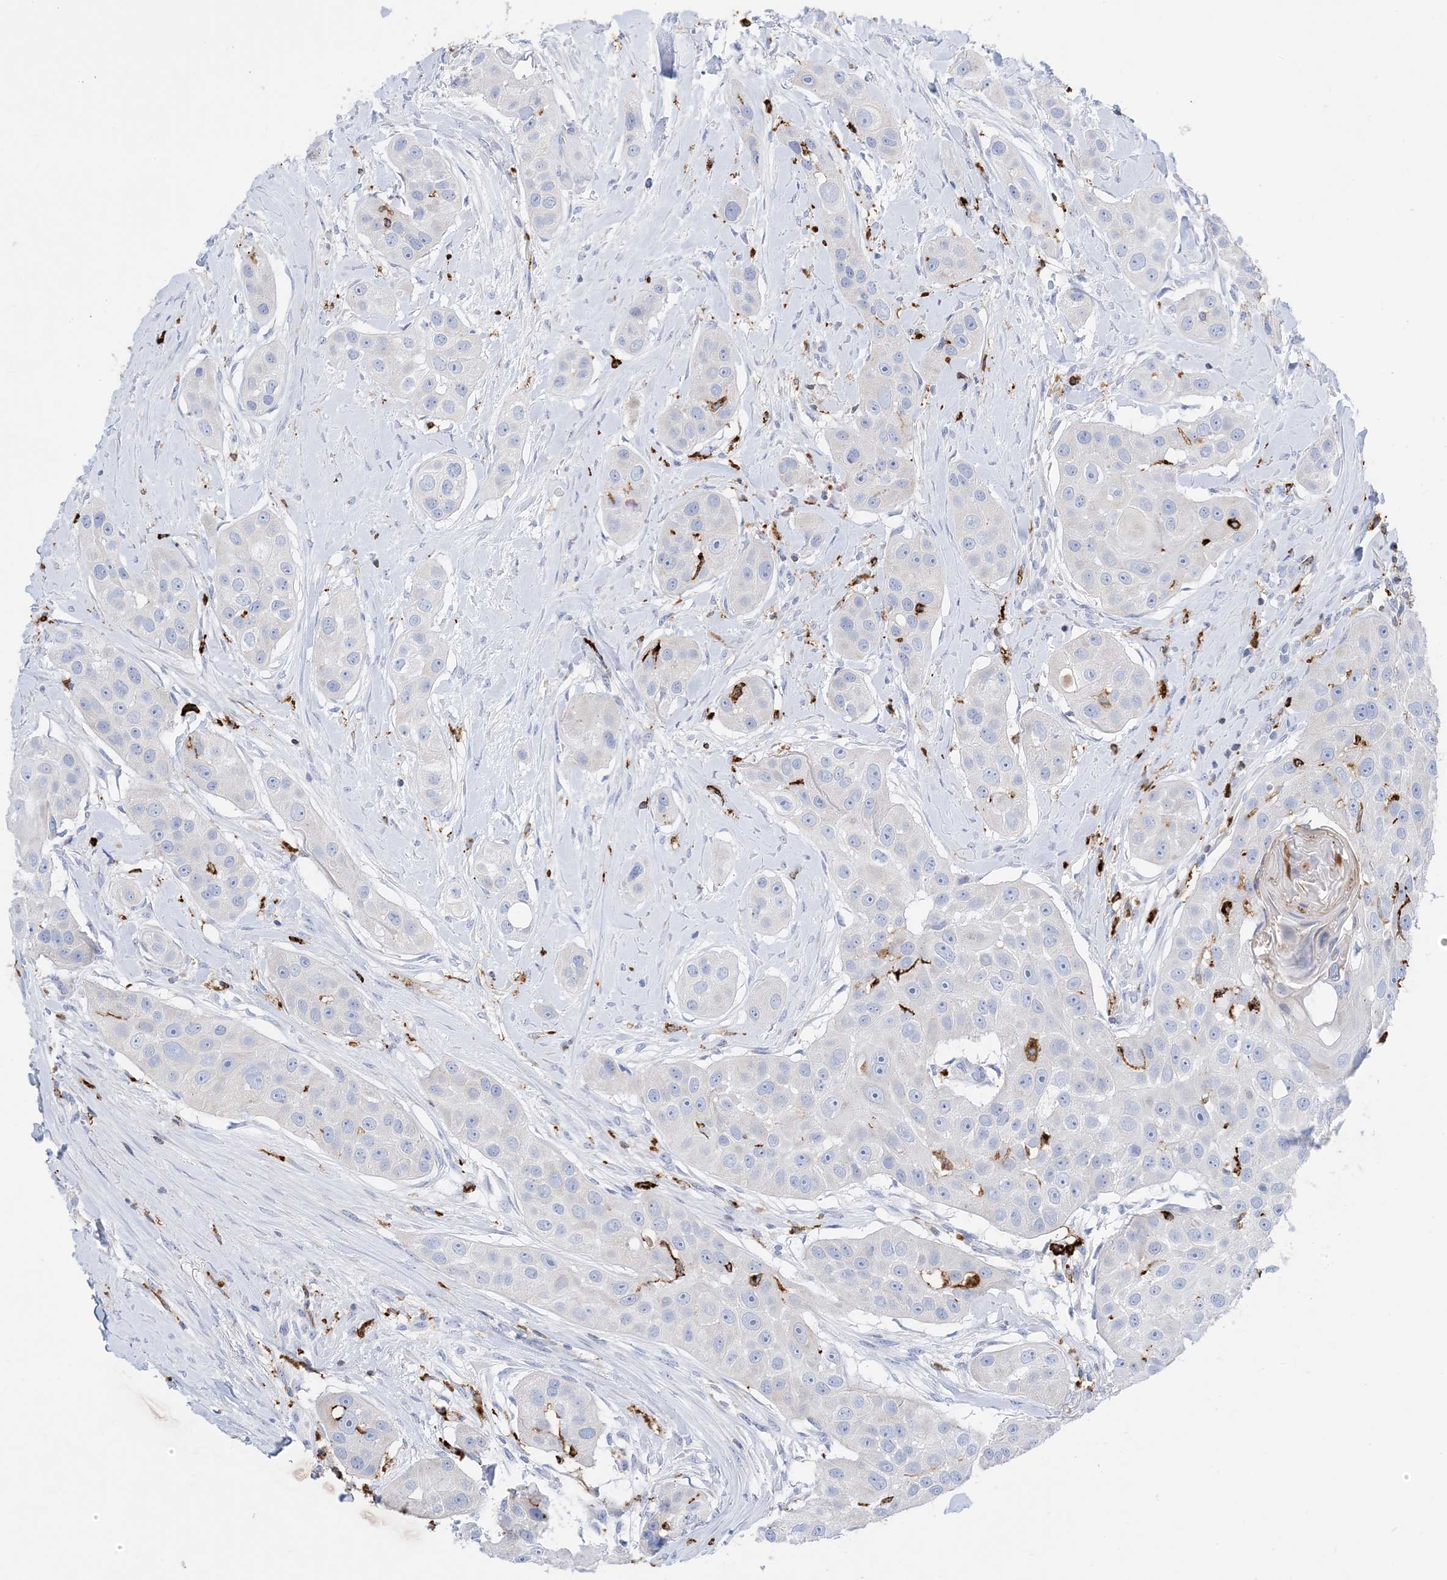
{"staining": {"intensity": "negative", "quantity": "none", "location": "none"}, "tissue": "head and neck cancer", "cell_type": "Tumor cells", "image_type": "cancer", "snomed": [{"axis": "morphology", "description": "Normal tissue, NOS"}, {"axis": "morphology", "description": "Squamous cell carcinoma, NOS"}, {"axis": "topography", "description": "Skeletal muscle"}, {"axis": "topography", "description": "Head-Neck"}], "caption": "IHC photomicrograph of neoplastic tissue: human head and neck cancer stained with DAB (3,3'-diaminobenzidine) exhibits no significant protein staining in tumor cells. (Immunohistochemistry, brightfield microscopy, high magnification).", "gene": "DPH3", "patient": {"sex": "male", "age": 51}}